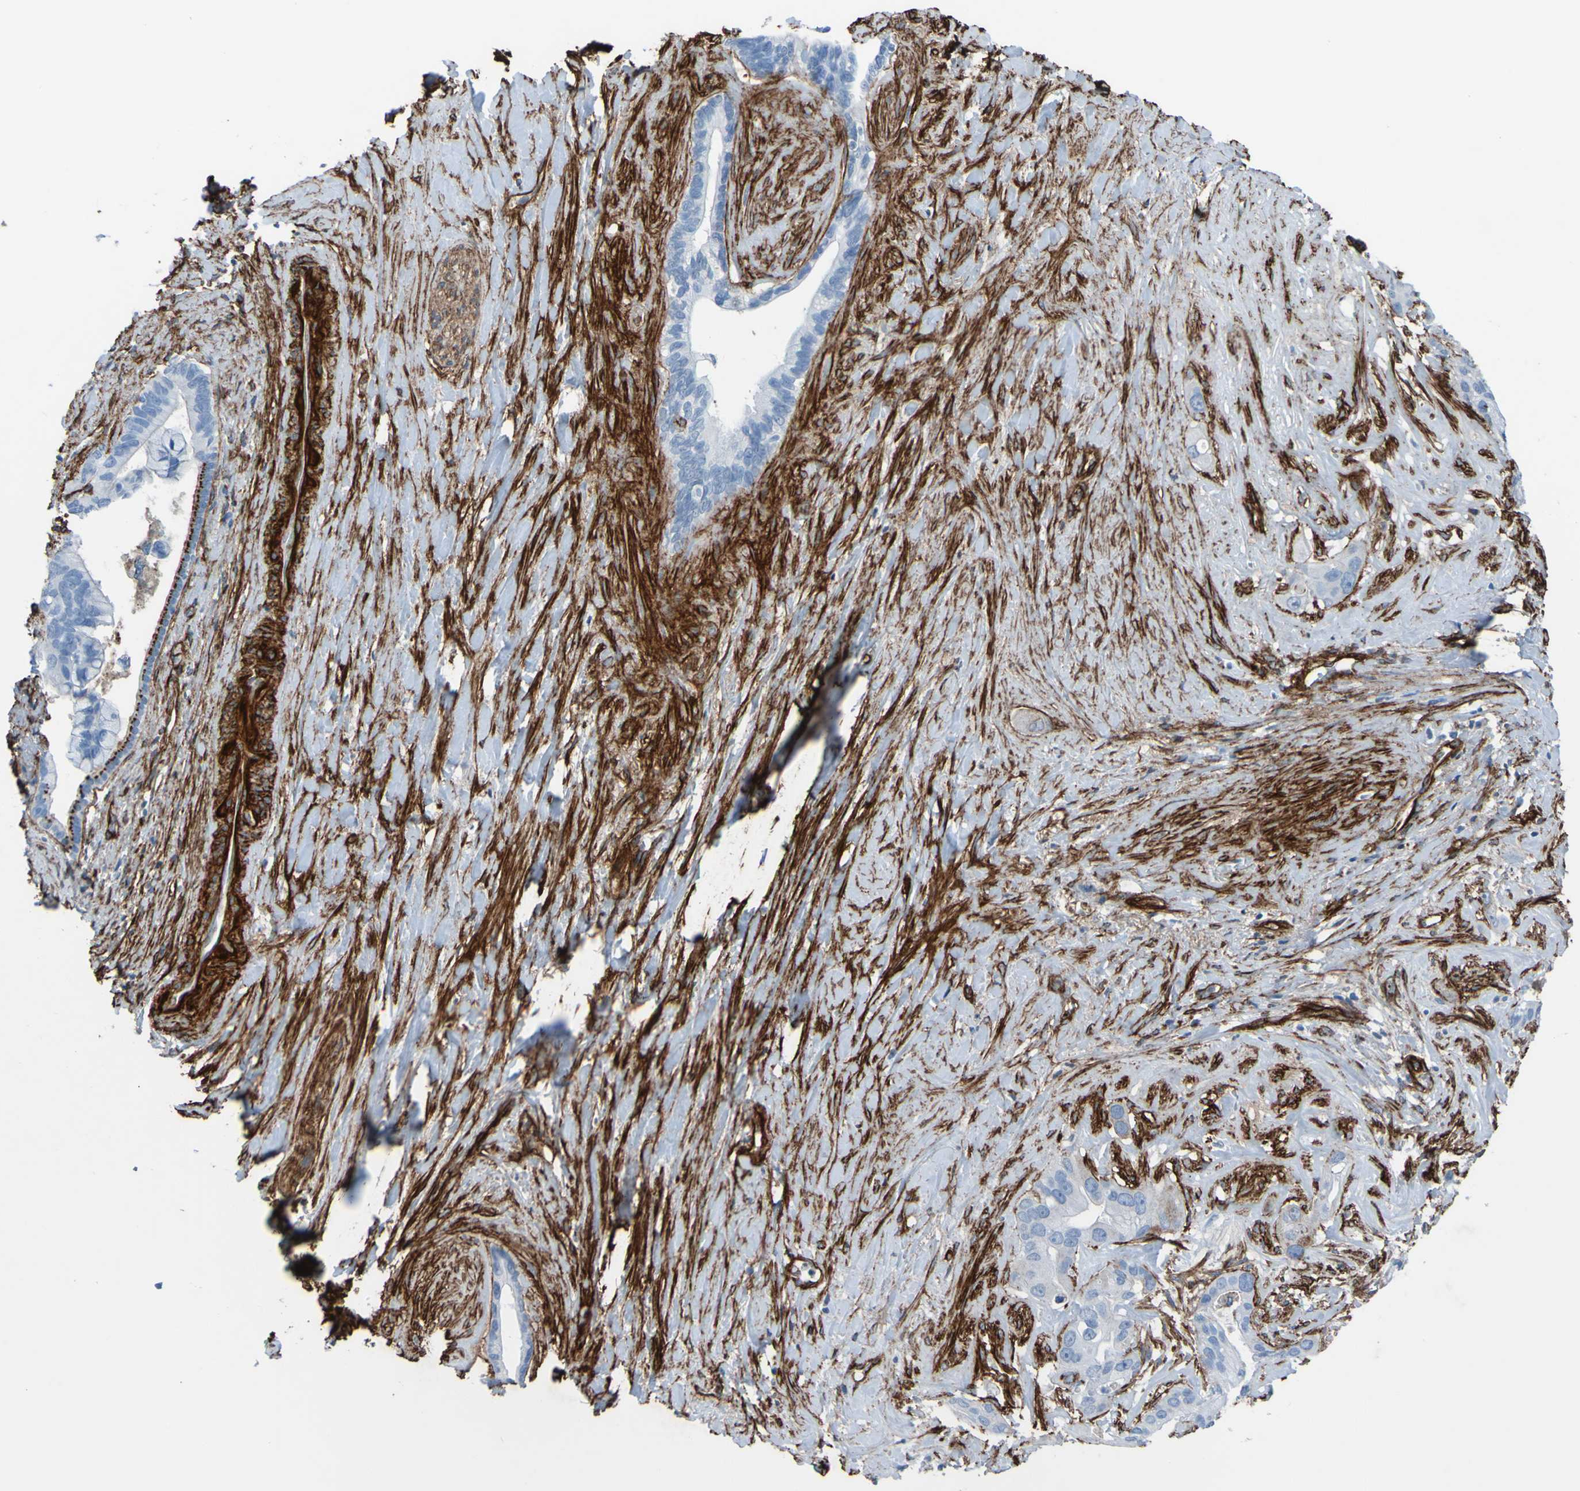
{"staining": {"intensity": "negative", "quantity": "none", "location": "none"}, "tissue": "liver cancer", "cell_type": "Tumor cells", "image_type": "cancer", "snomed": [{"axis": "morphology", "description": "Cholangiocarcinoma"}, {"axis": "topography", "description": "Liver"}], "caption": "Human liver cancer (cholangiocarcinoma) stained for a protein using IHC shows no staining in tumor cells.", "gene": "COL4A2", "patient": {"sex": "female", "age": 65}}